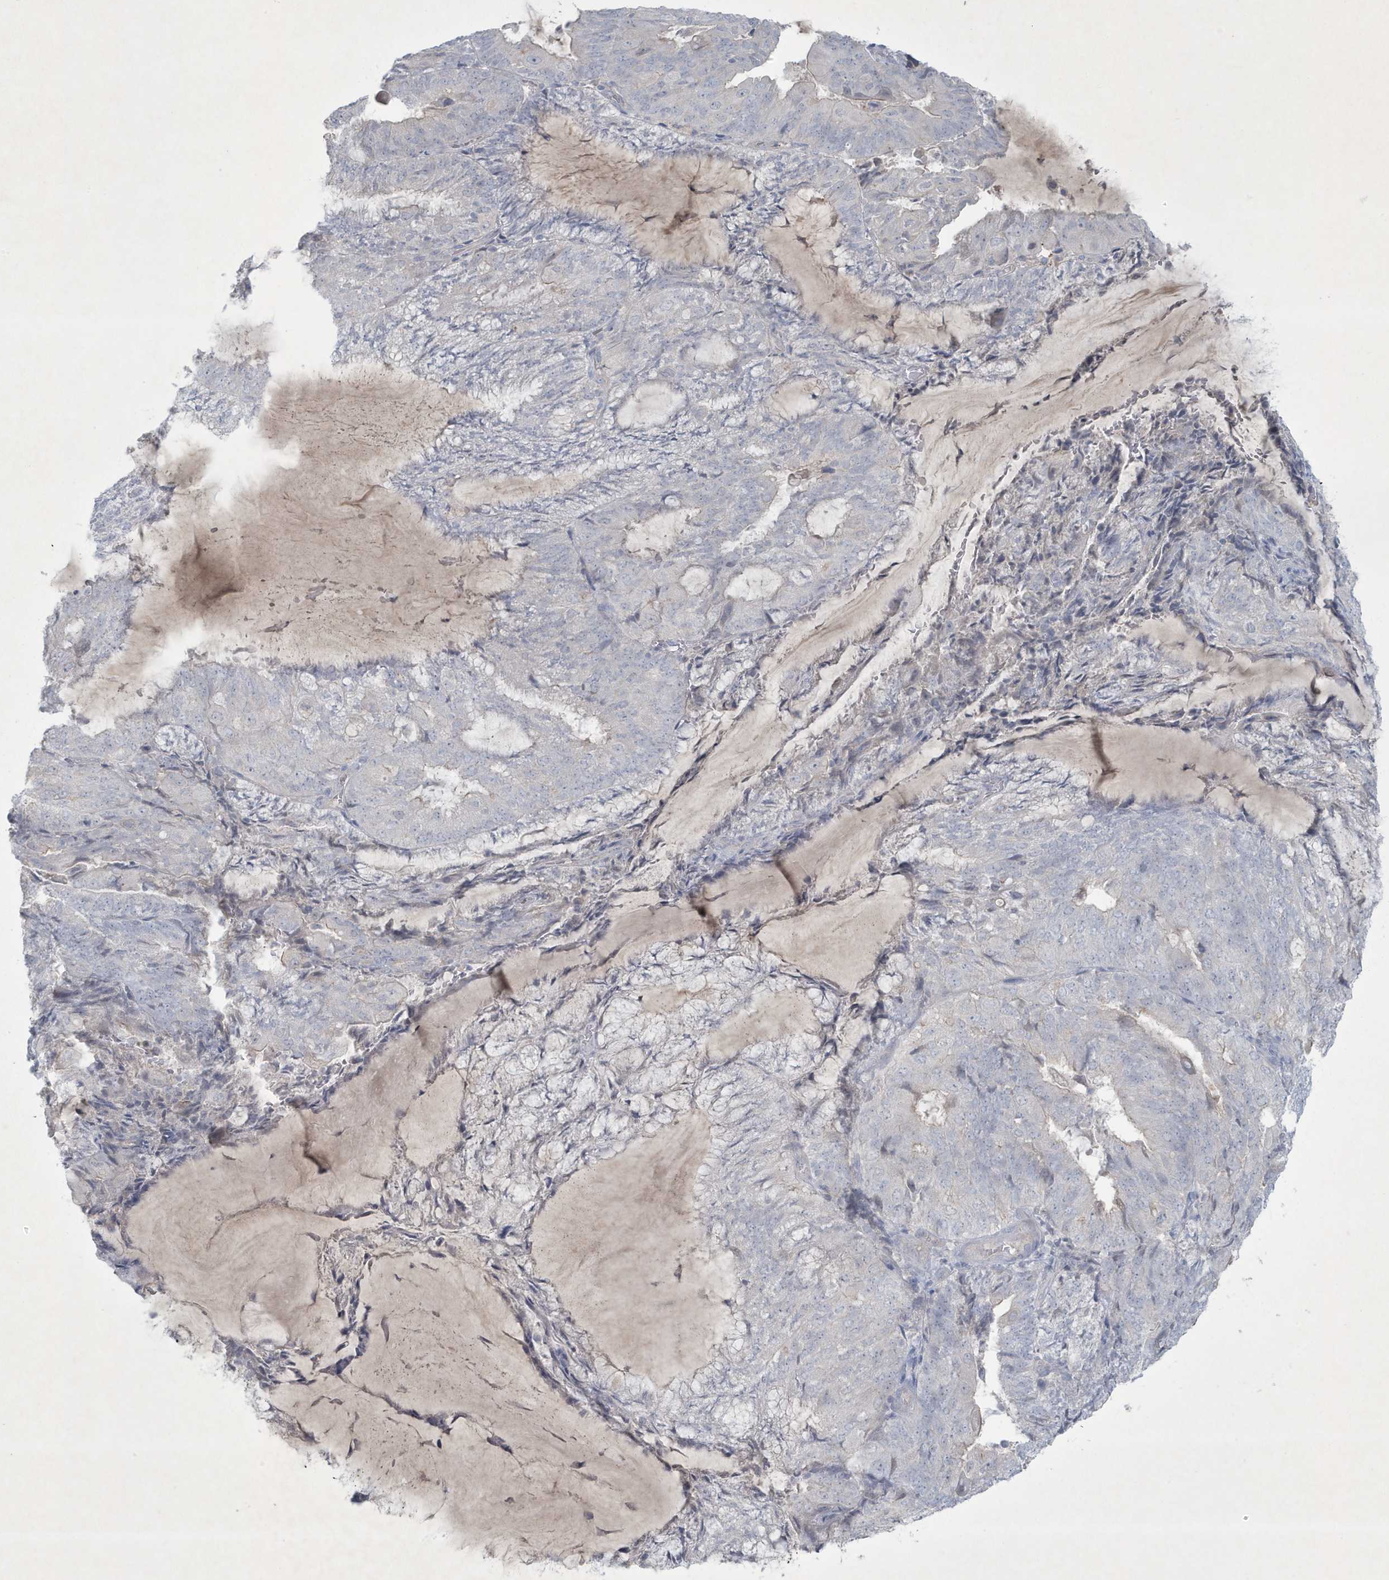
{"staining": {"intensity": "negative", "quantity": "none", "location": "none"}, "tissue": "endometrial cancer", "cell_type": "Tumor cells", "image_type": "cancer", "snomed": [{"axis": "morphology", "description": "Adenocarcinoma, NOS"}, {"axis": "topography", "description": "Endometrium"}], "caption": "Tumor cells show no significant expression in endometrial cancer.", "gene": "CCDC24", "patient": {"sex": "female", "age": 81}}